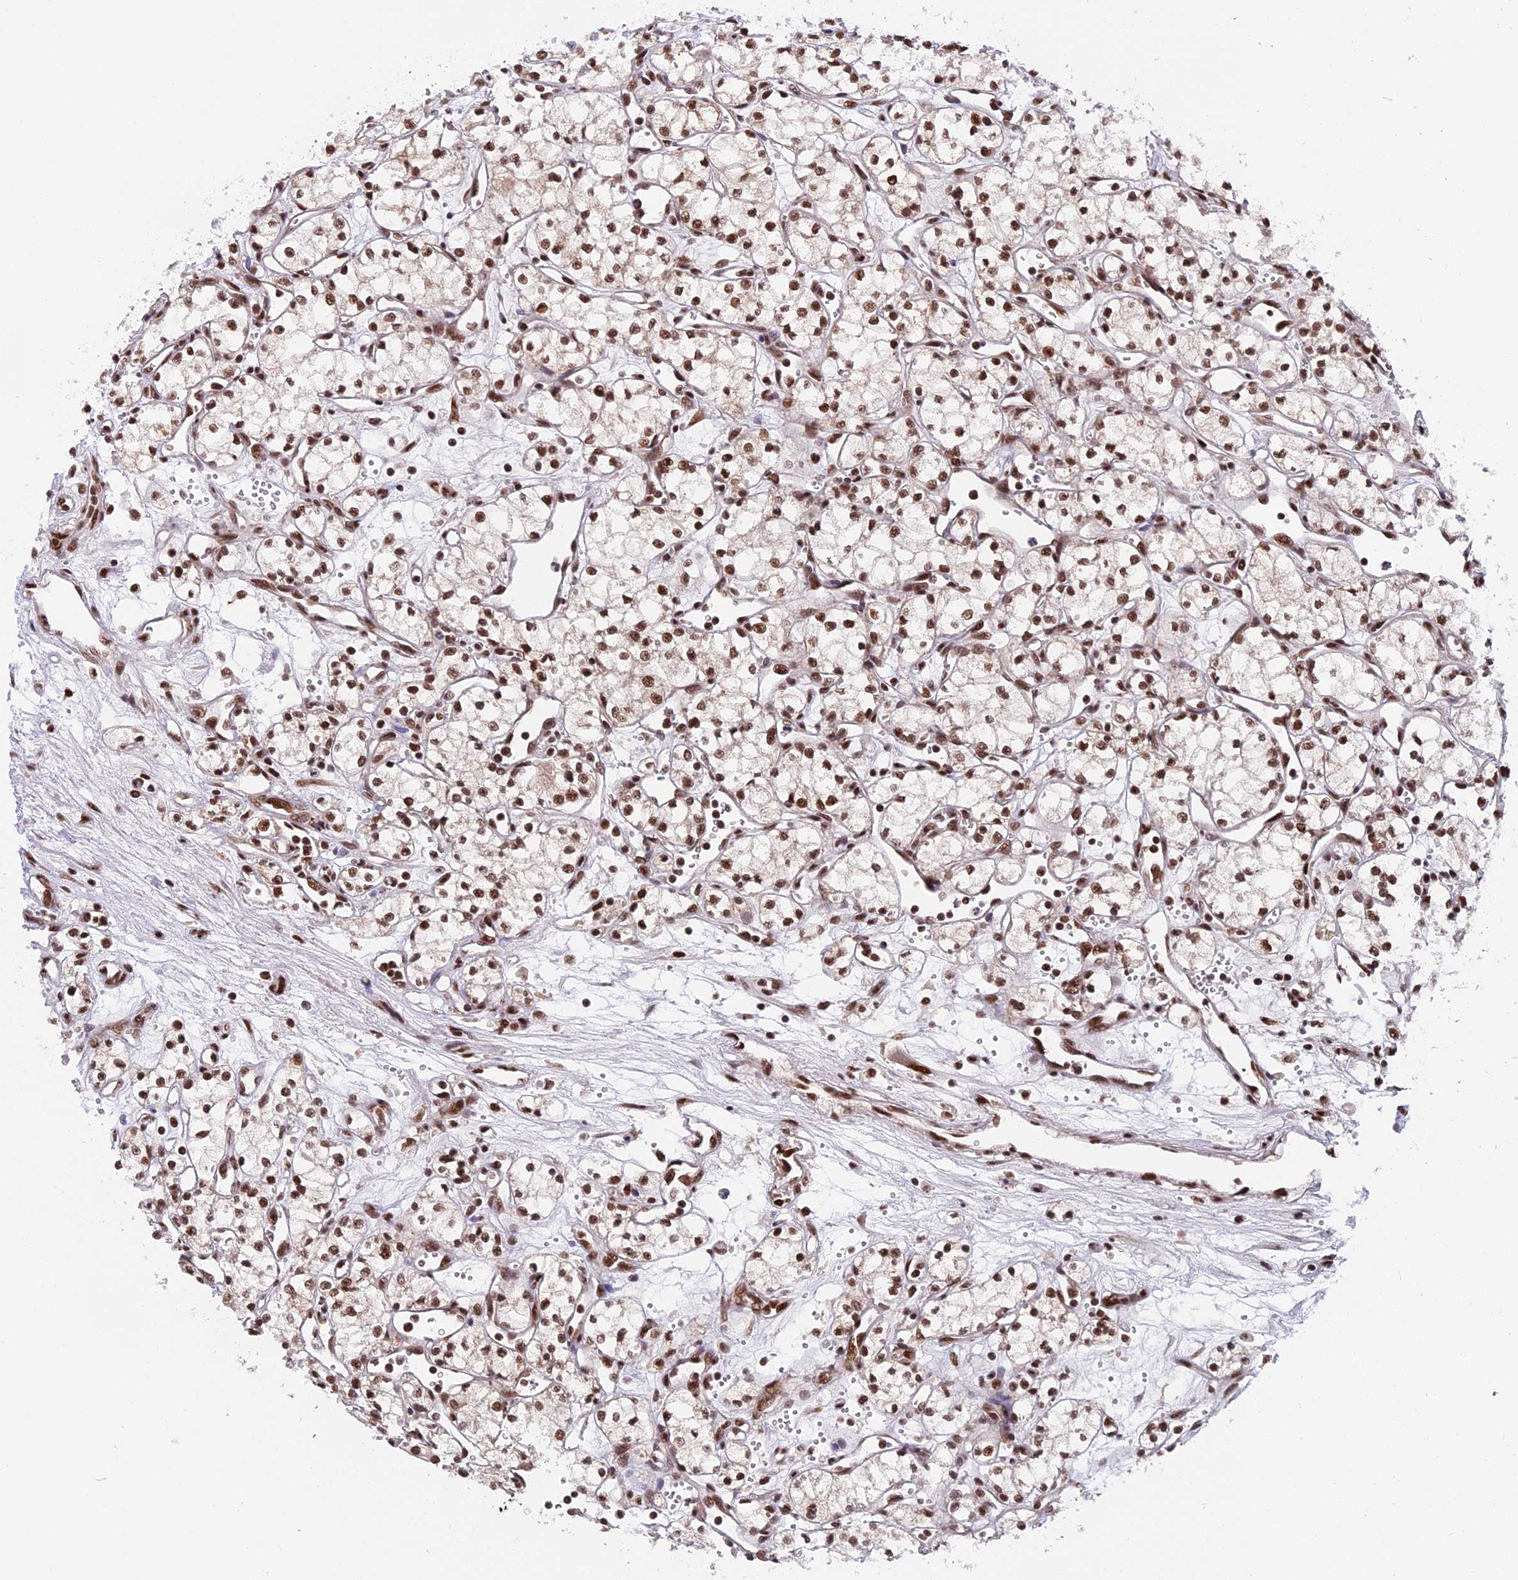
{"staining": {"intensity": "moderate", "quantity": ">75%", "location": "nuclear"}, "tissue": "renal cancer", "cell_type": "Tumor cells", "image_type": "cancer", "snomed": [{"axis": "morphology", "description": "Adenocarcinoma, NOS"}, {"axis": "topography", "description": "Kidney"}], "caption": "A medium amount of moderate nuclear positivity is identified in approximately >75% of tumor cells in renal cancer (adenocarcinoma) tissue.", "gene": "RAMAC", "patient": {"sex": "male", "age": 59}}